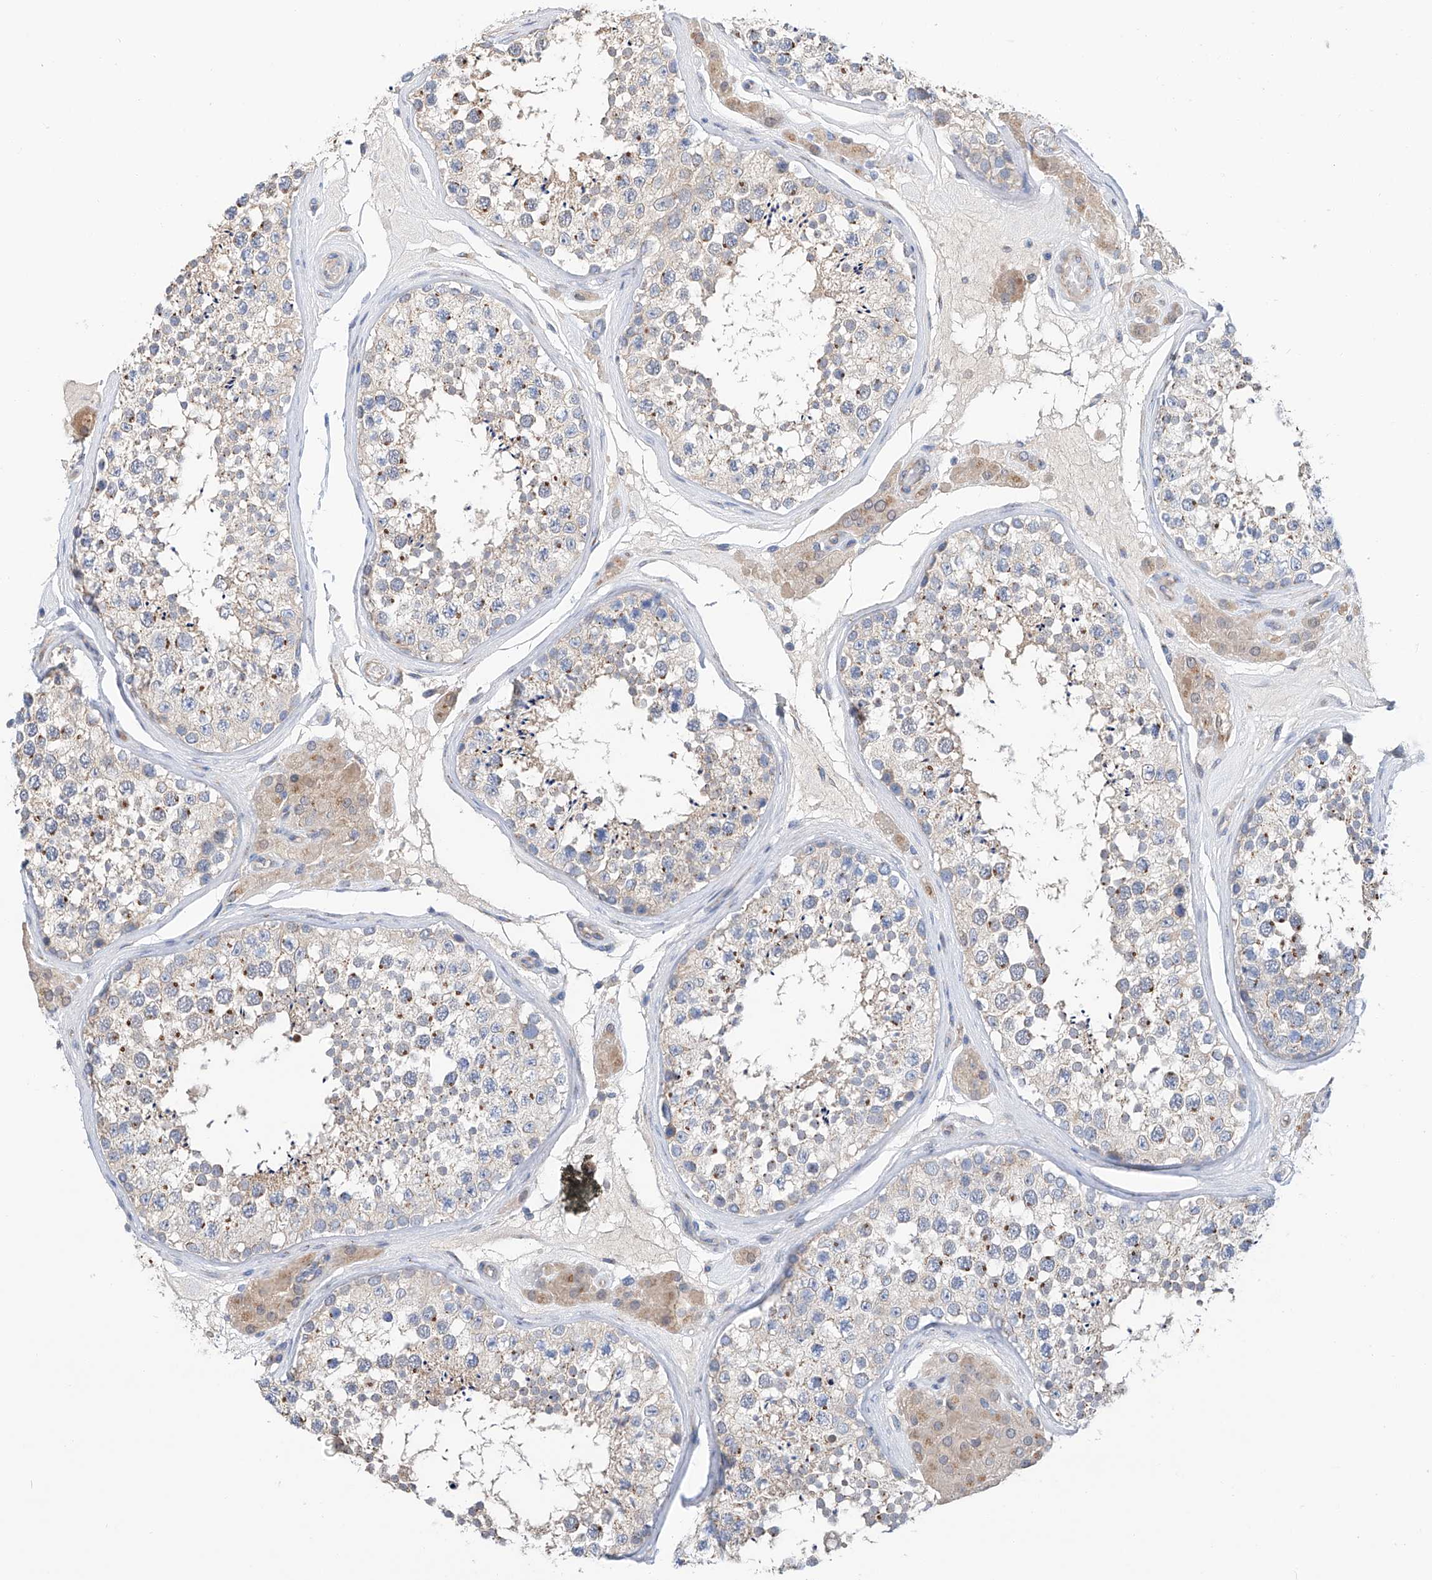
{"staining": {"intensity": "moderate", "quantity": "25%-75%", "location": "cytoplasmic/membranous"}, "tissue": "testis", "cell_type": "Cells in seminiferous ducts", "image_type": "normal", "snomed": [{"axis": "morphology", "description": "Normal tissue, NOS"}, {"axis": "topography", "description": "Testis"}], "caption": "Immunohistochemical staining of benign testis demonstrates medium levels of moderate cytoplasmic/membranous staining in approximately 25%-75% of cells in seminiferous ducts.", "gene": "SLC22A7", "patient": {"sex": "male", "age": 46}}